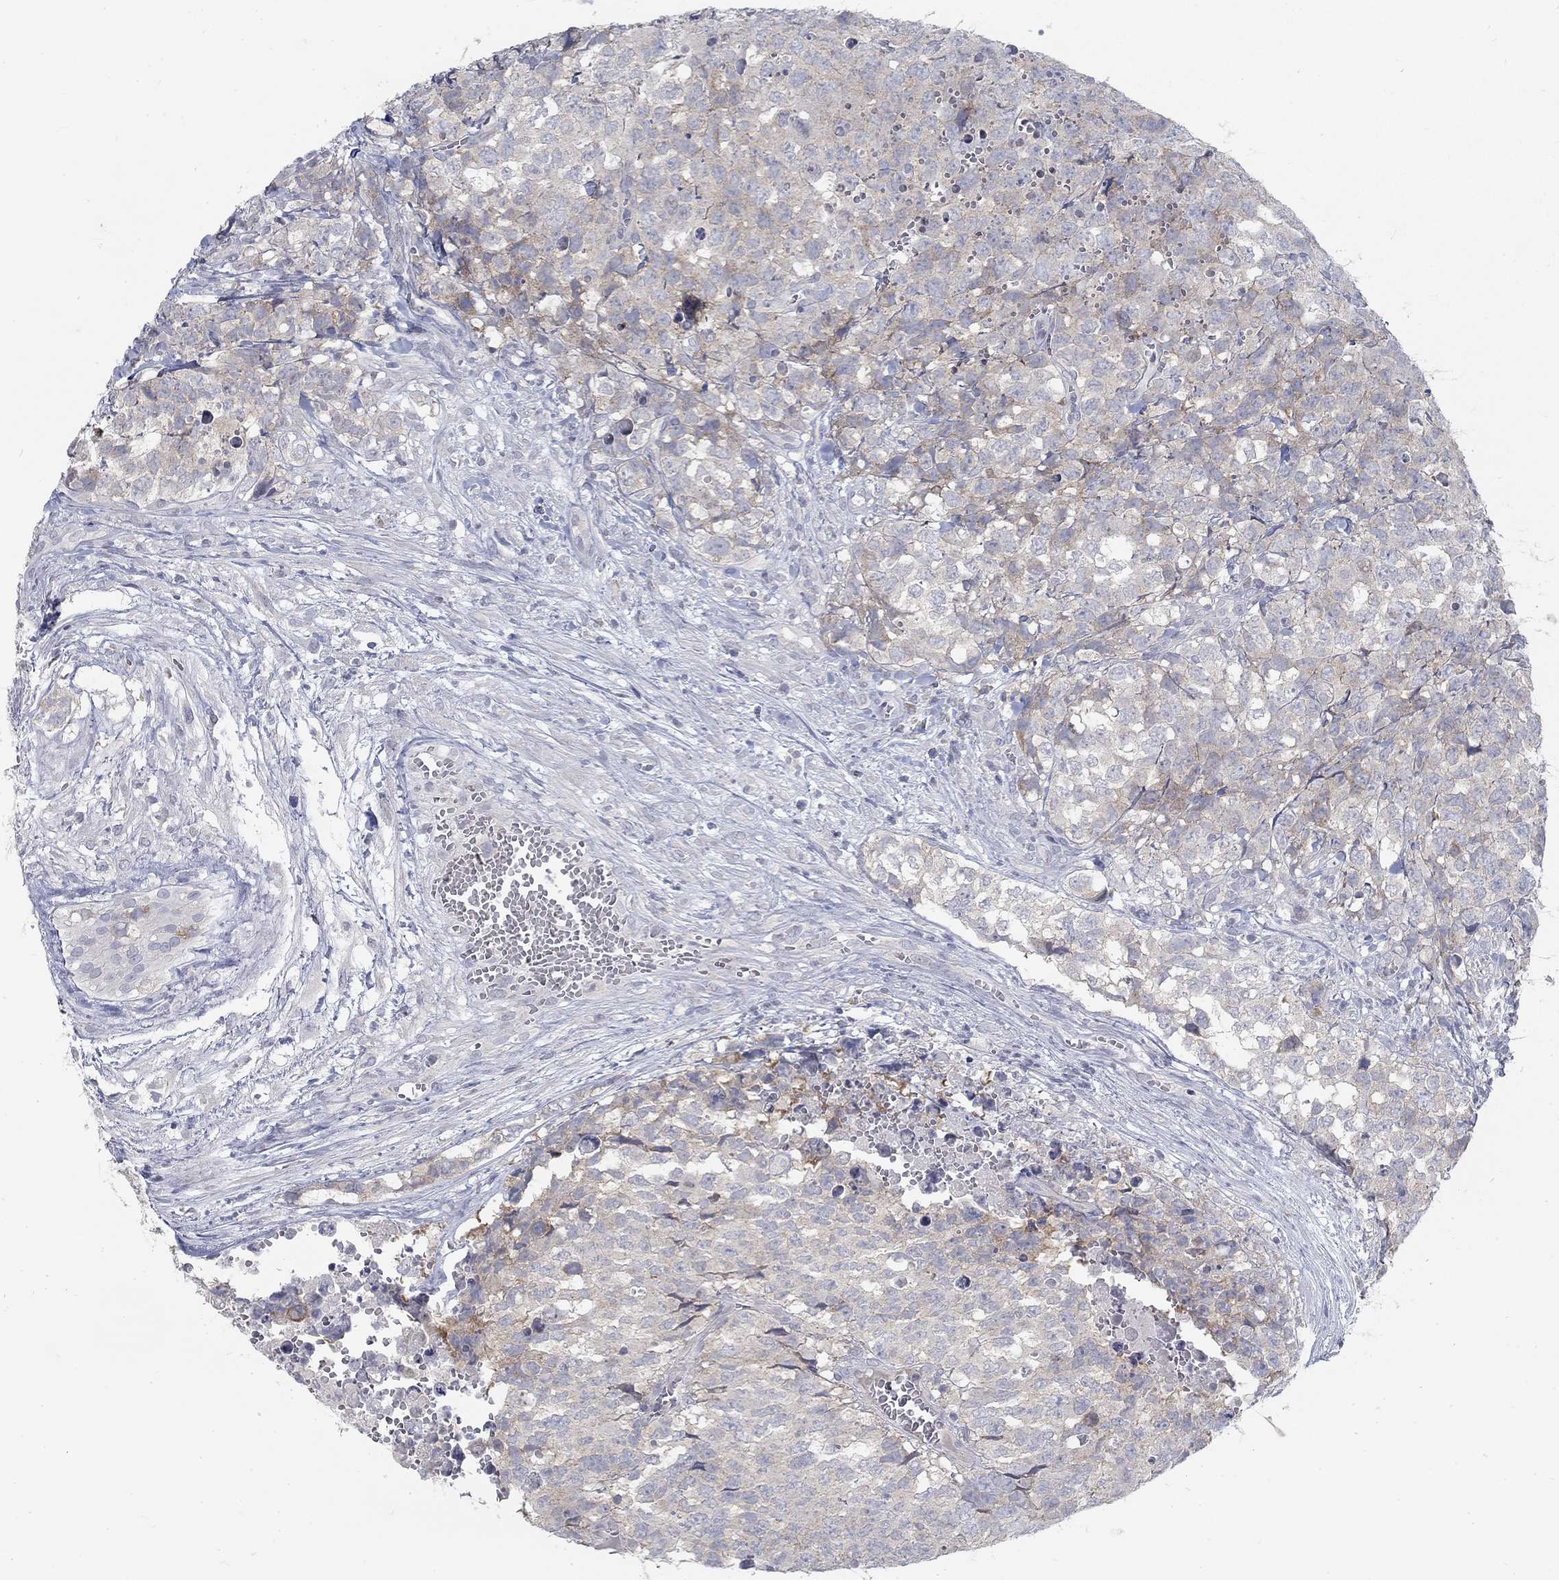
{"staining": {"intensity": "weak", "quantity": "<25%", "location": "cytoplasmic/membranous"}, "tissue": "testis cancer", "cell_type": "Tumor cells", "image_type": "cancer", "snomed": [{"axis": "morphology", "description": "Carcinoma, Embryonal, NOS"}, {"axis": "topography", "description": "Testis"}], "caption": "The image reveals no staining of tumor cells in embryonal carcinoma (testis).", "gene": "ATP1A3", "patient": {"sex": "male", "age": 23}}